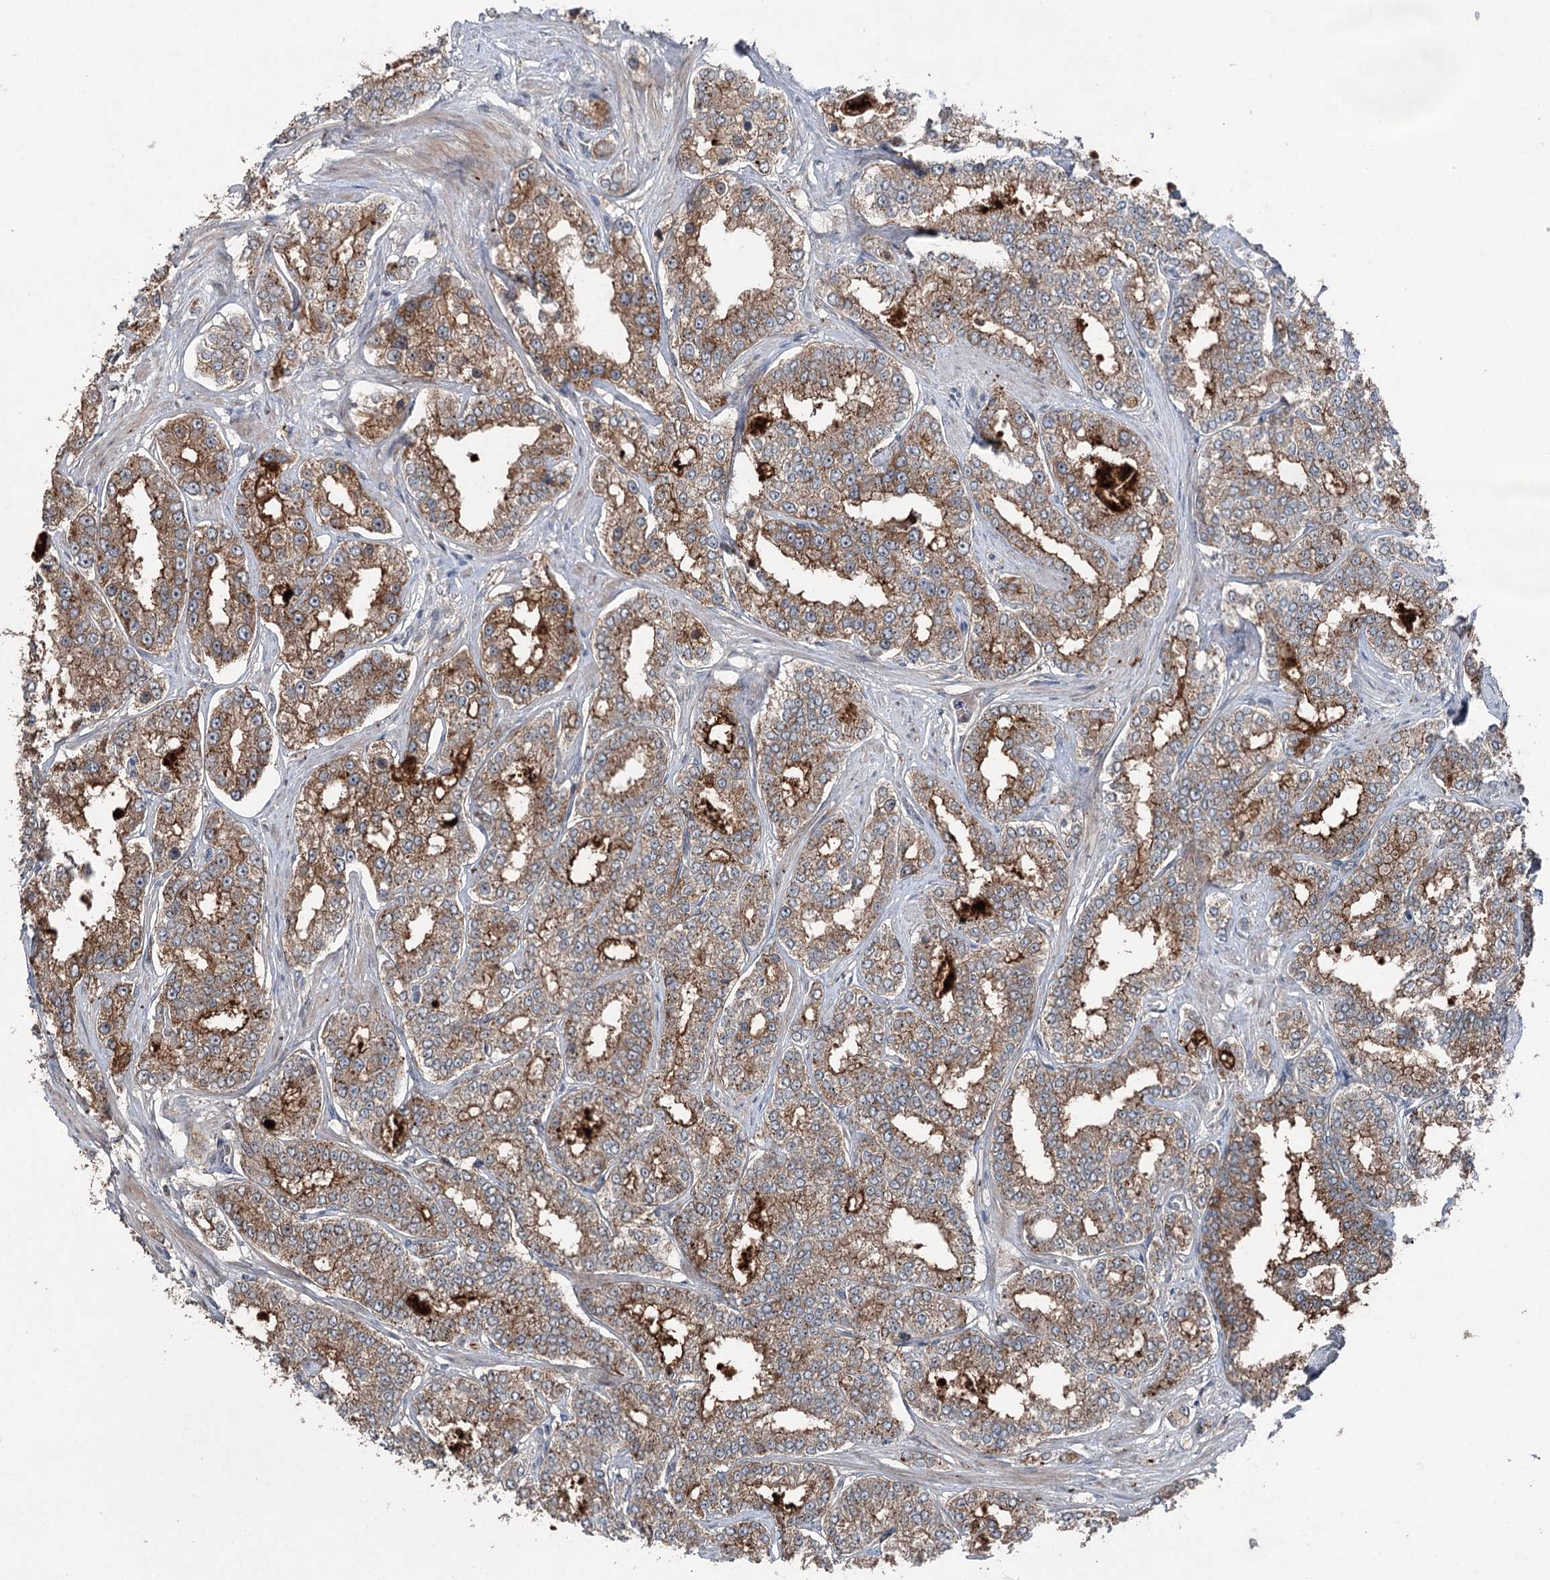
{"staining": {"intensity": "moderate", "quantity": ">75%", "location": "cytoplasmic/membranous"}, "tissue": "prostate cancer", "cell_type": "Tumor cells", "image_type": "cancer", "snomed": [{"axis": "morphology", "description": "Normal tissue, NOS"}, {"axis": "morphology", "description": "Adenocarcinoma, High grade"}, {"axis": "topography", "description": "Prostate"}], "caption": "High-power microscopy captured an IHC image of prostate cancer, revealing moderate cytoplasmic/membranous staining in about >75% of tumor cells.", "gene": "MAPK8IP2", "patient": {"sex": "male", "age": 83}}